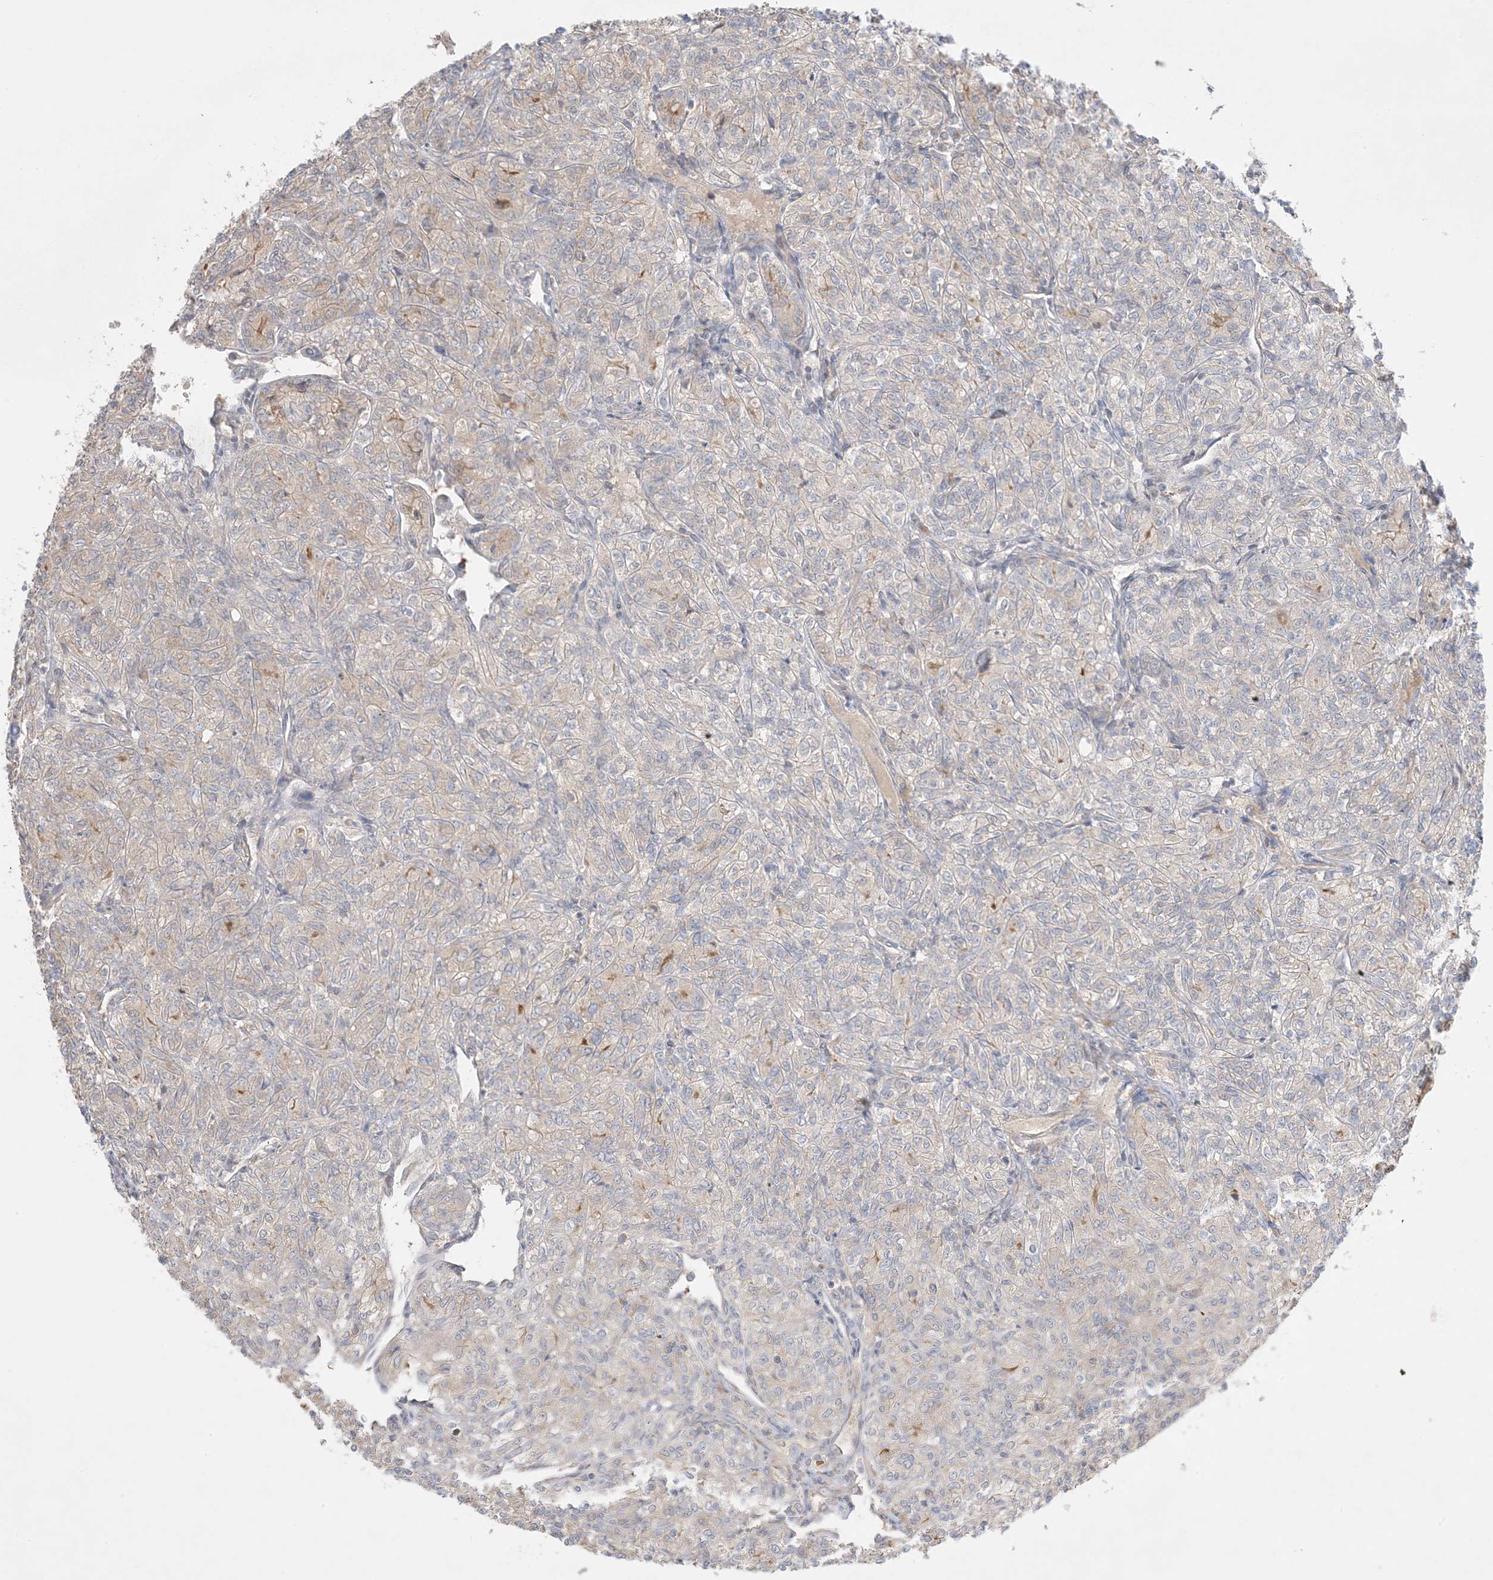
{"staining": {"intensity": "negative", "quantity": "none", "location": "none"}, "tissue": "renal cancer", "cell_type": "Tumor cells", "image_type": "cancer", "snomed": [{"axis": "morphology", "description": "Adenocarcinoma, NOS"}, {"axis": "topography", "description": "Kidney"}], "caption": "The immunohistochemistry photomicrograph has no significant expression in tumor cells of adenocarcinoma (renal) tissue.", "gene": "MMGT1", "patient": {"sex": "male", "age": 77}}